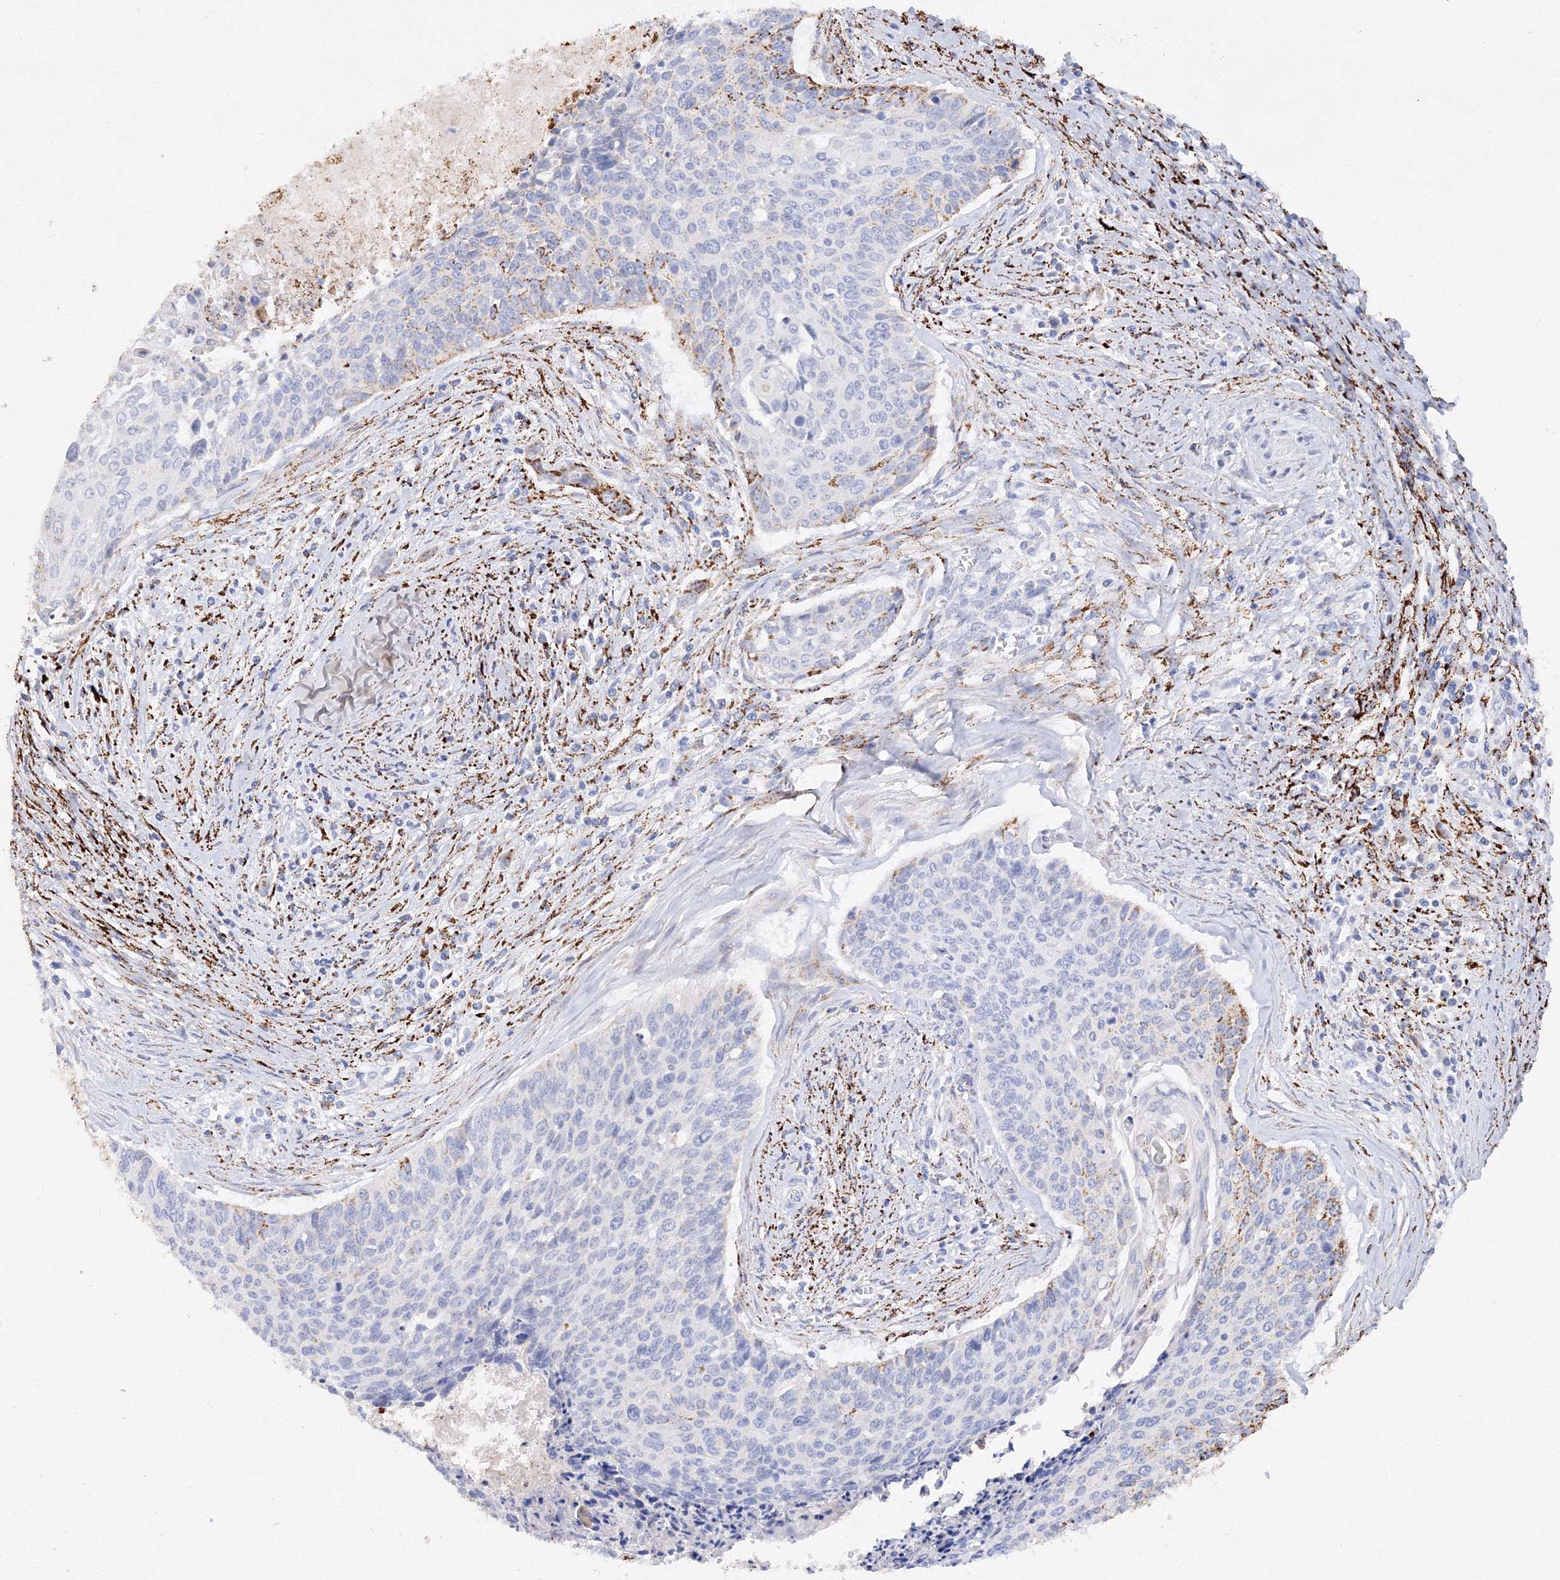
{"staining": {"intensity": "negative", "quantity": "none", "location": "none"}, "tissue": "cervical cancer", "cell_type": "Tumor cells", "image_type": "cancer", "snomed": [{"axis": "morphology", "description": "Squamous cell carcinoma, NOS"}, {"axis": "topography", "description": "Cervix"}], "caption": "Cervical squamous cell carcinoma stained for a protein using IHC displays no staining tumor cells.", "gene": "MERTK", "patient": {"sex": "female", "age": 55}}